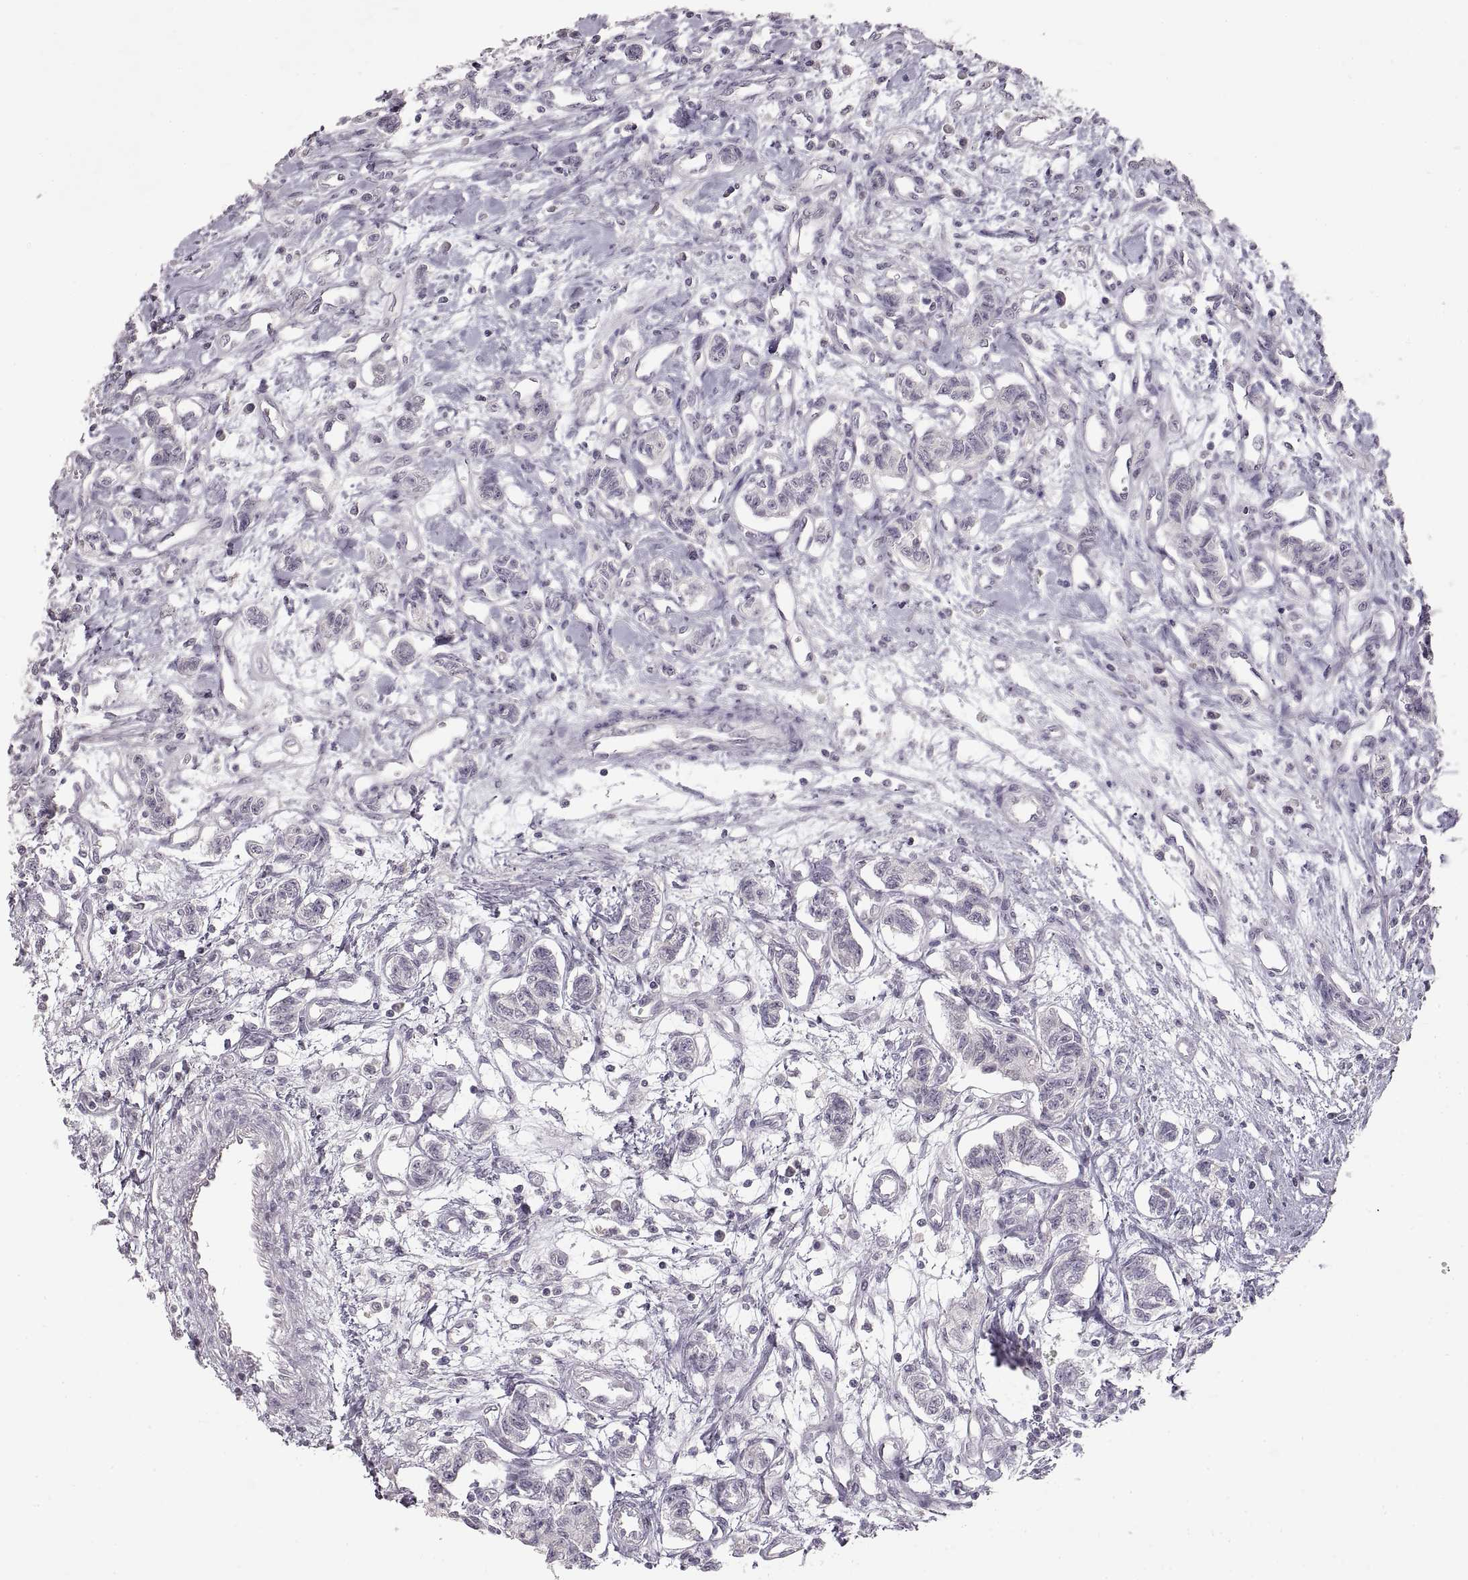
{"staining": {"intensity": "negative", "quantity": "none", "location": "none"}, "tissue": "carcinoid", "cell_type": "Tumor cells", "image_type": "cancer", "snomed": [{"axis": "morphology", "description": "Carcinoid, malignant, NOS"}, {"axis": "topography", "description": "Kidney"}], "caption": "This is a image of immunohistochemistry staining of carcinoid (malignant), which shows no positivity in tumor cells.", "gene": "PCSK2", "patient": {"sex": "female", "age": 41}}